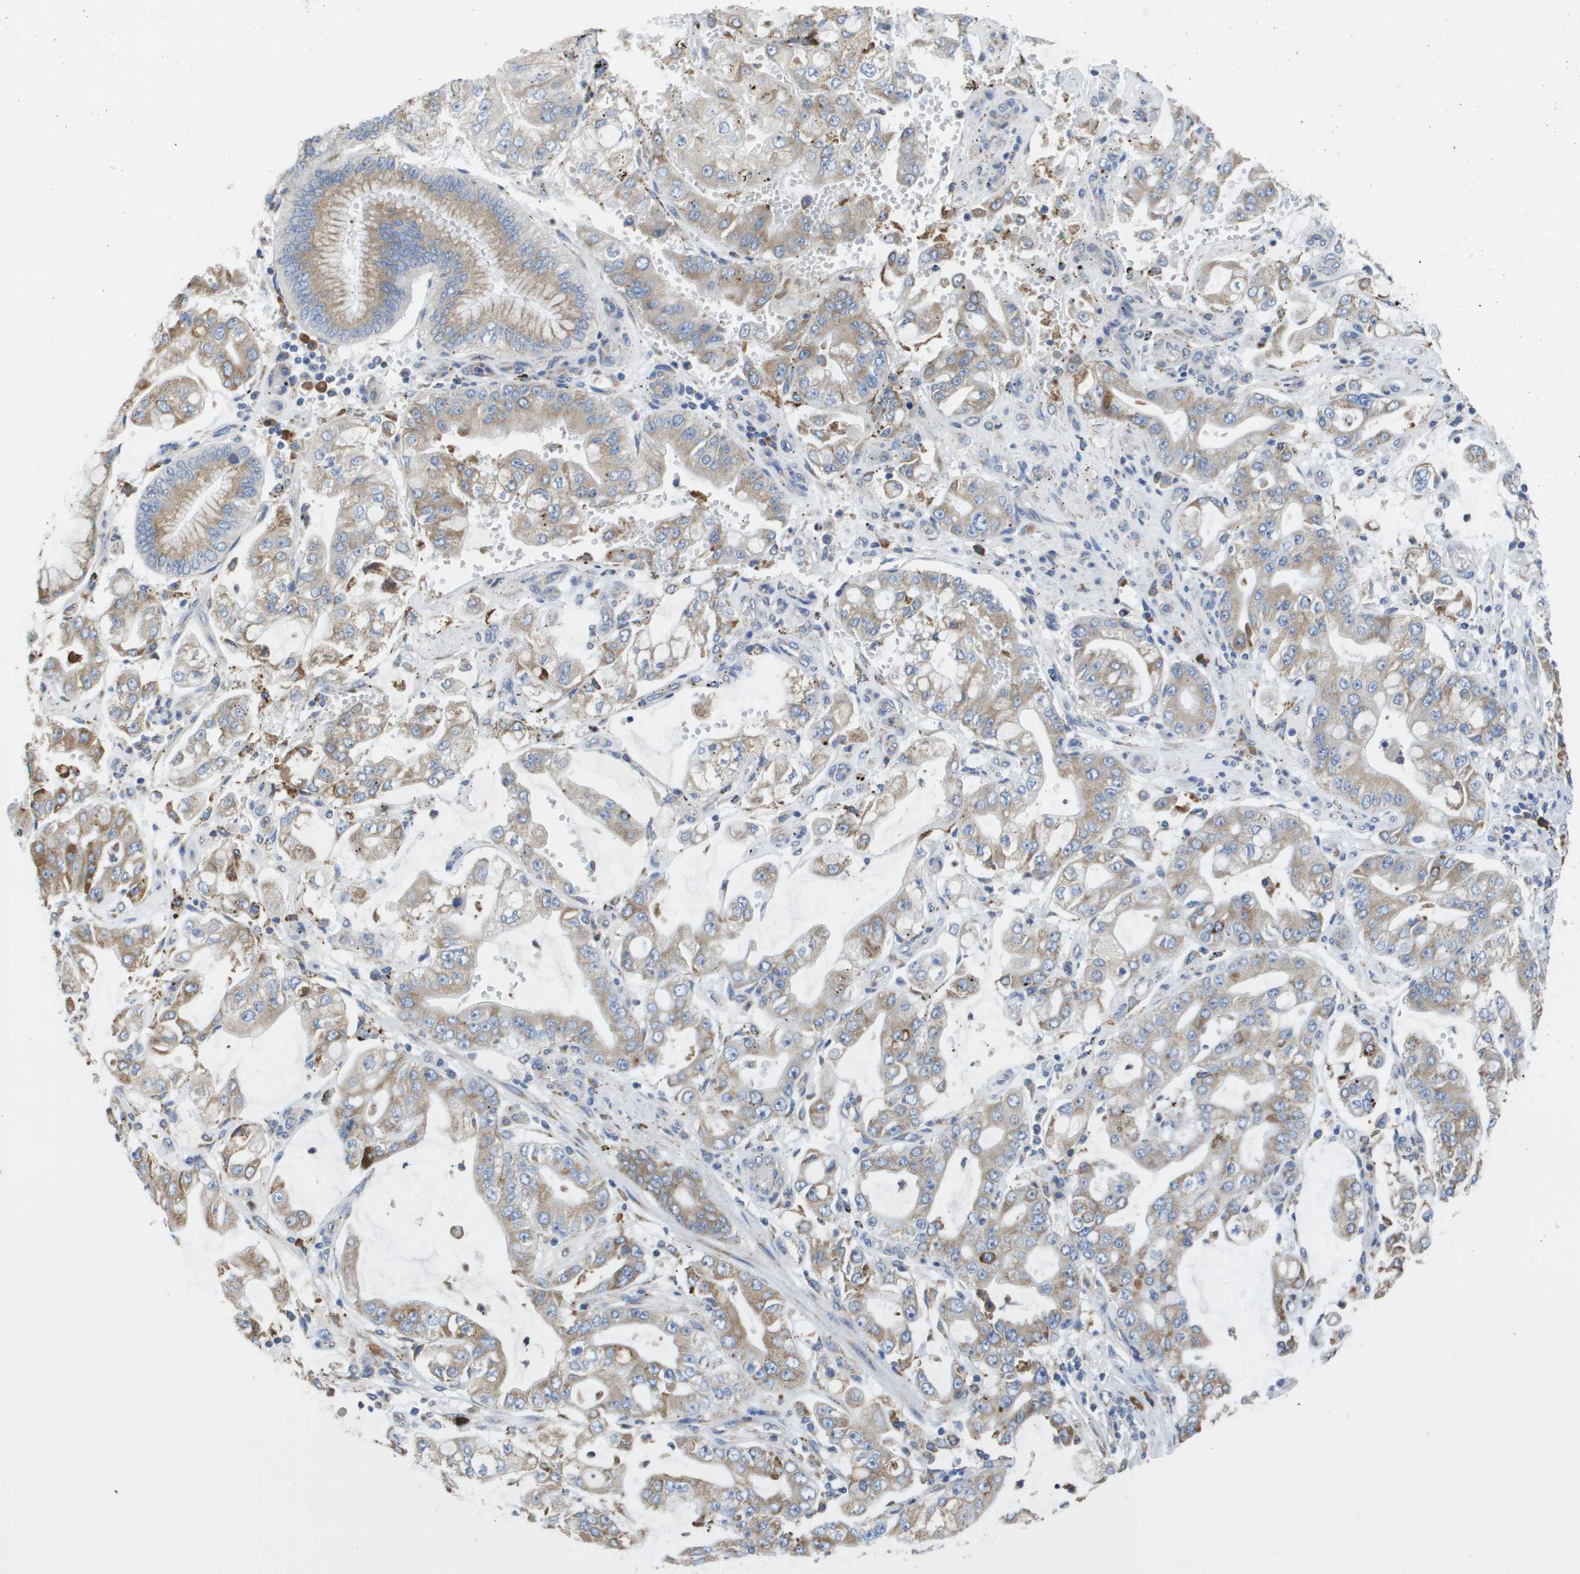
{"staining": {"intensity": "weak", "quantity": ">75%", "location": "cytoplasmic/membranous"}, "tissue": "stomach cancer", "cell_type": "Tumor cells", "image_type": "cancer", "snomed": [{"axis": "morphology", "description": "Adenocarcinoma, NOS"}, {"axis": "topography", "description": "Stomach"}], "caption": "This image reveals stomach cancer stained with IHC to label a protein in brown. The cytoplasmic/membranous of tumor cells show weak positivity for the protein. Nuclei are counter-stained blue.", "gene": "SDR42E1", "patient": {"sex": "male", "age": 76}}